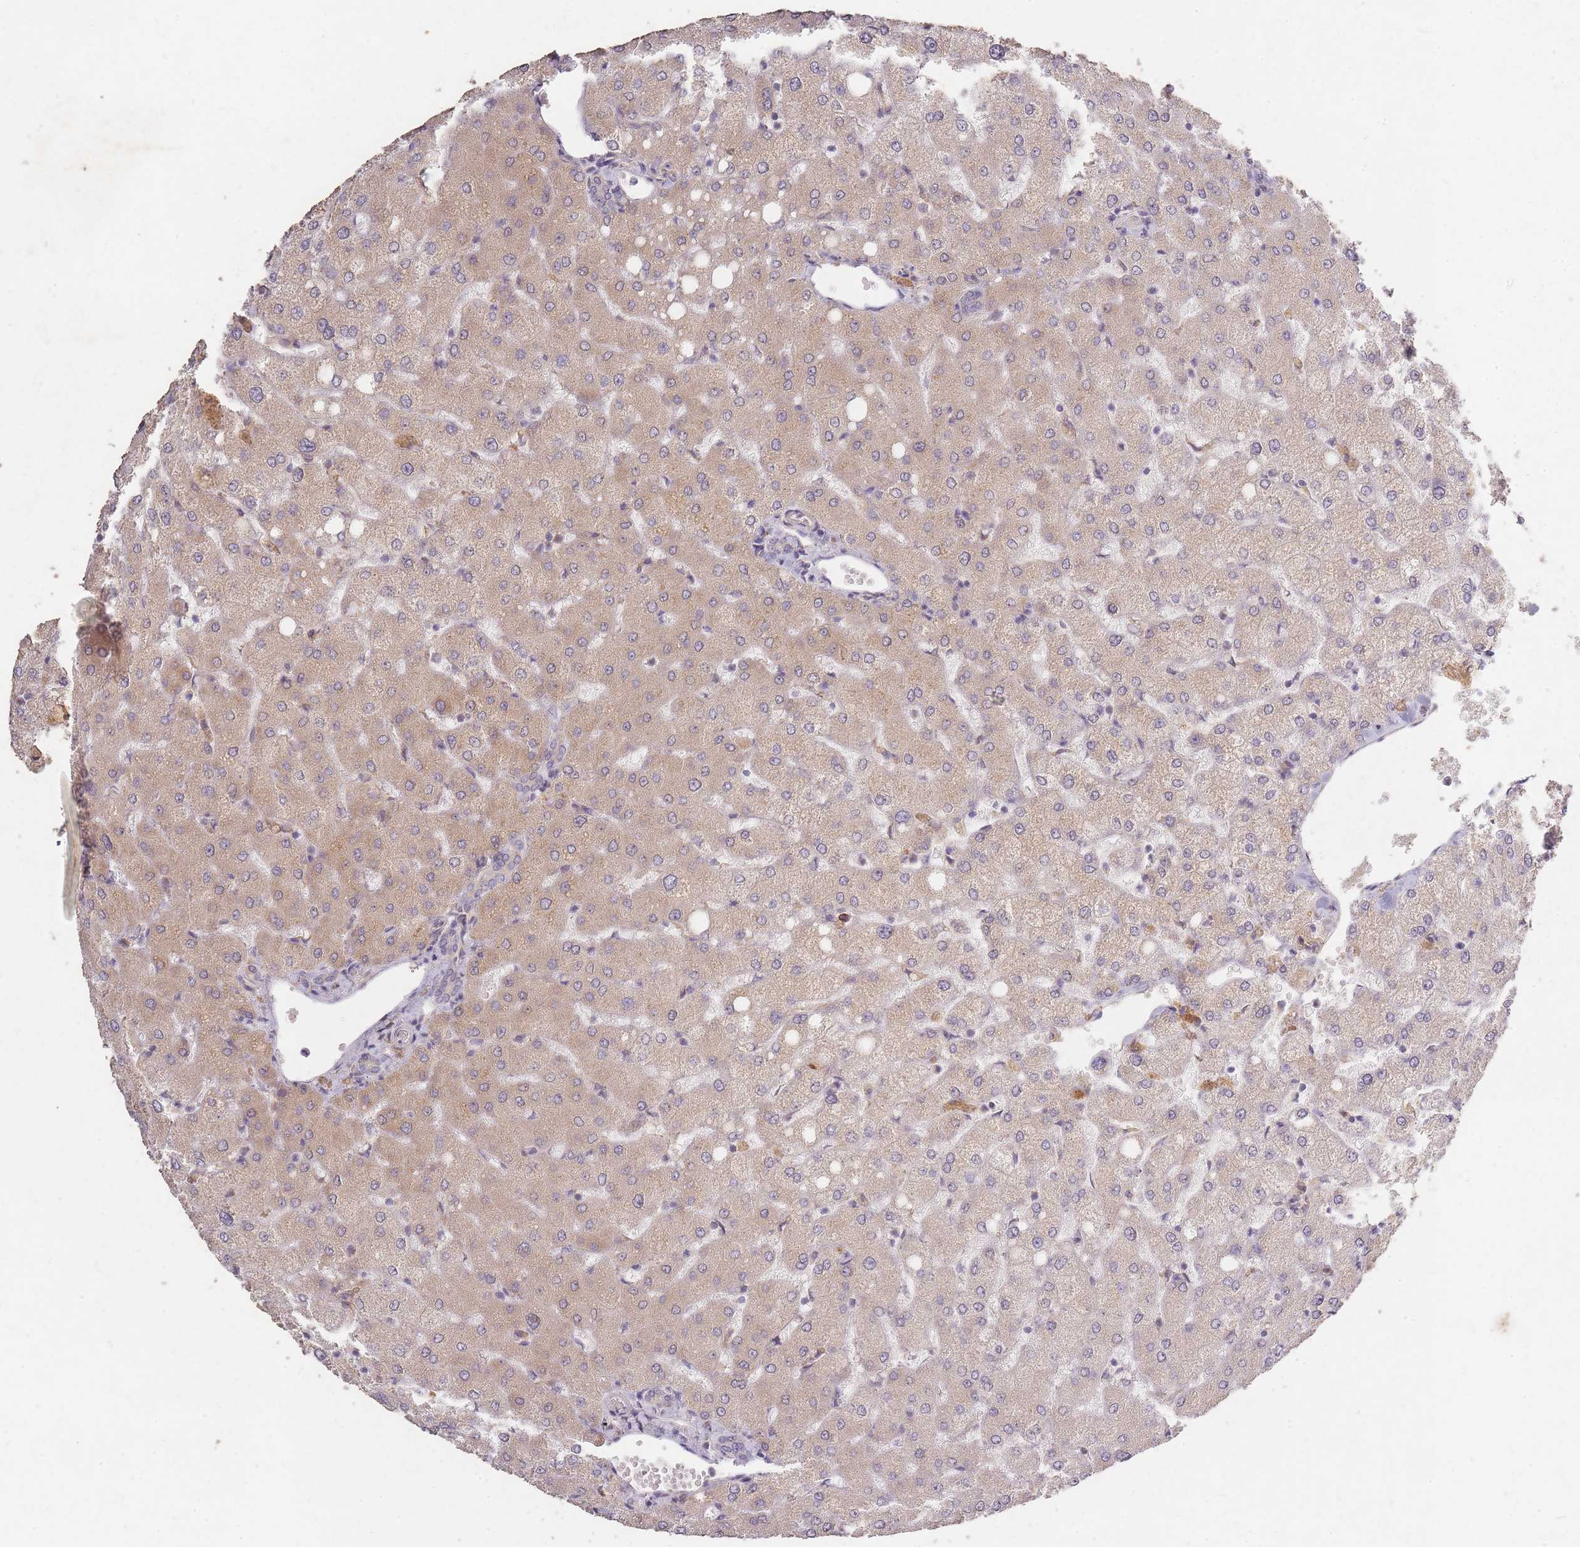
{"staining": {"intensity": "negative", "quantity": "none", "location": "none"}, "tissue": "liver", "cell_type": "Cholangiocytes", "image_type": "normal", "snomed": [{"axis": "morphology", "description": "Normal tissue, NOS"}, {"axis": "topography", "description": "Liver"}], "caption": "An image of liver stained for a protein exhibits no brown staining in cholangiocytes.", "gene": "SMIM14", "patient": {"sex": "female", "age": 54}}